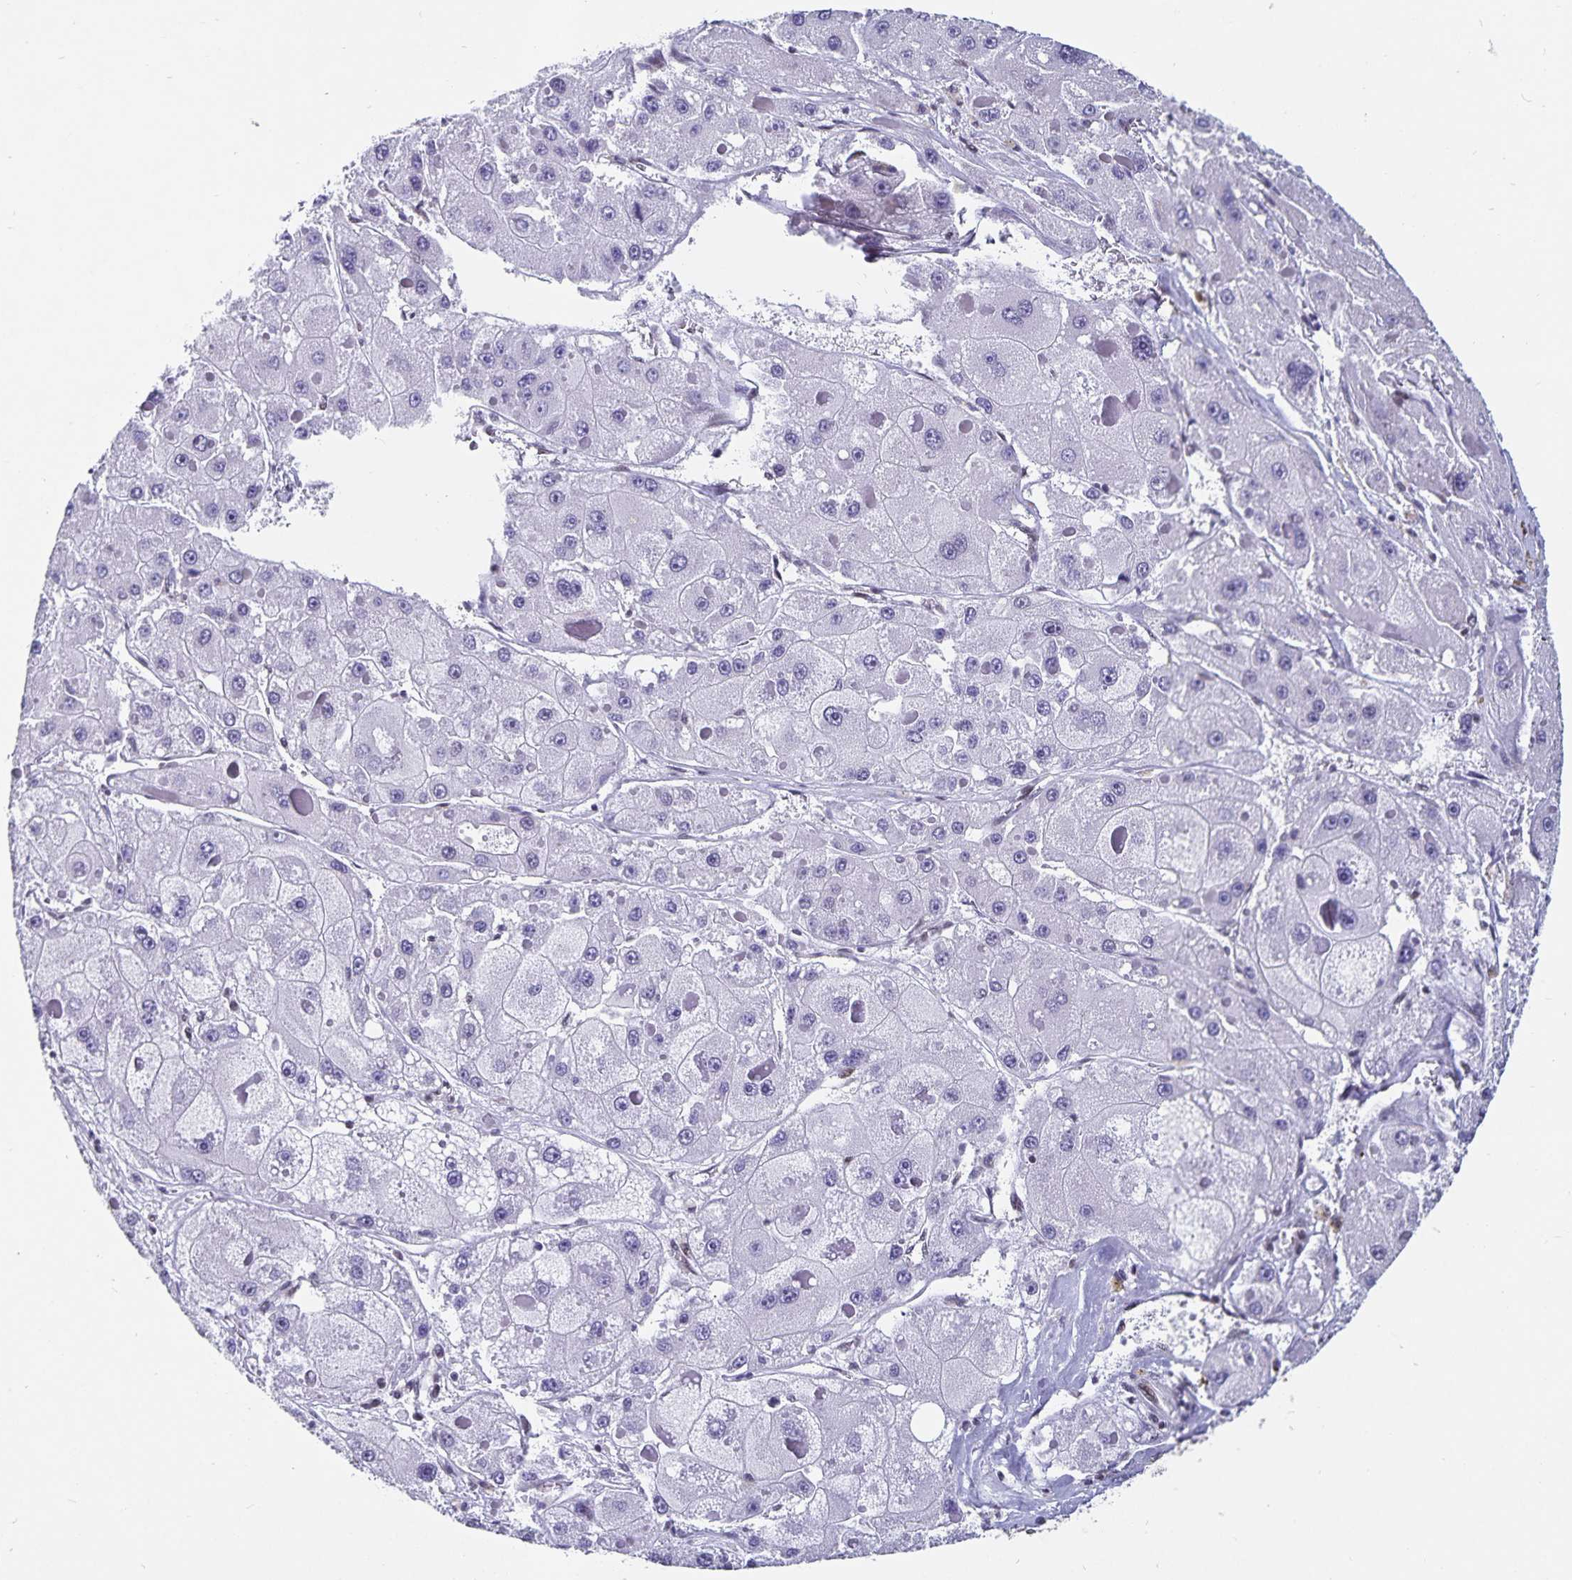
{"staining": {"intensity": "negative", "quantity": "none", "location": "none"}, "tissue": "liver cancer", "cell_type": "Tumor cells", "image_type": "cancer", "snomed": [{"axis": "morphology", "description": "Carcinoma, Hepatocellular, NOS"}, {"axis": "topography", "description": "Liver"}], "caption": "Tumor cells show no significant positivity in liver cancer.", "gene": "PBX2", "patient": {"sex": "female", "age": 73}}